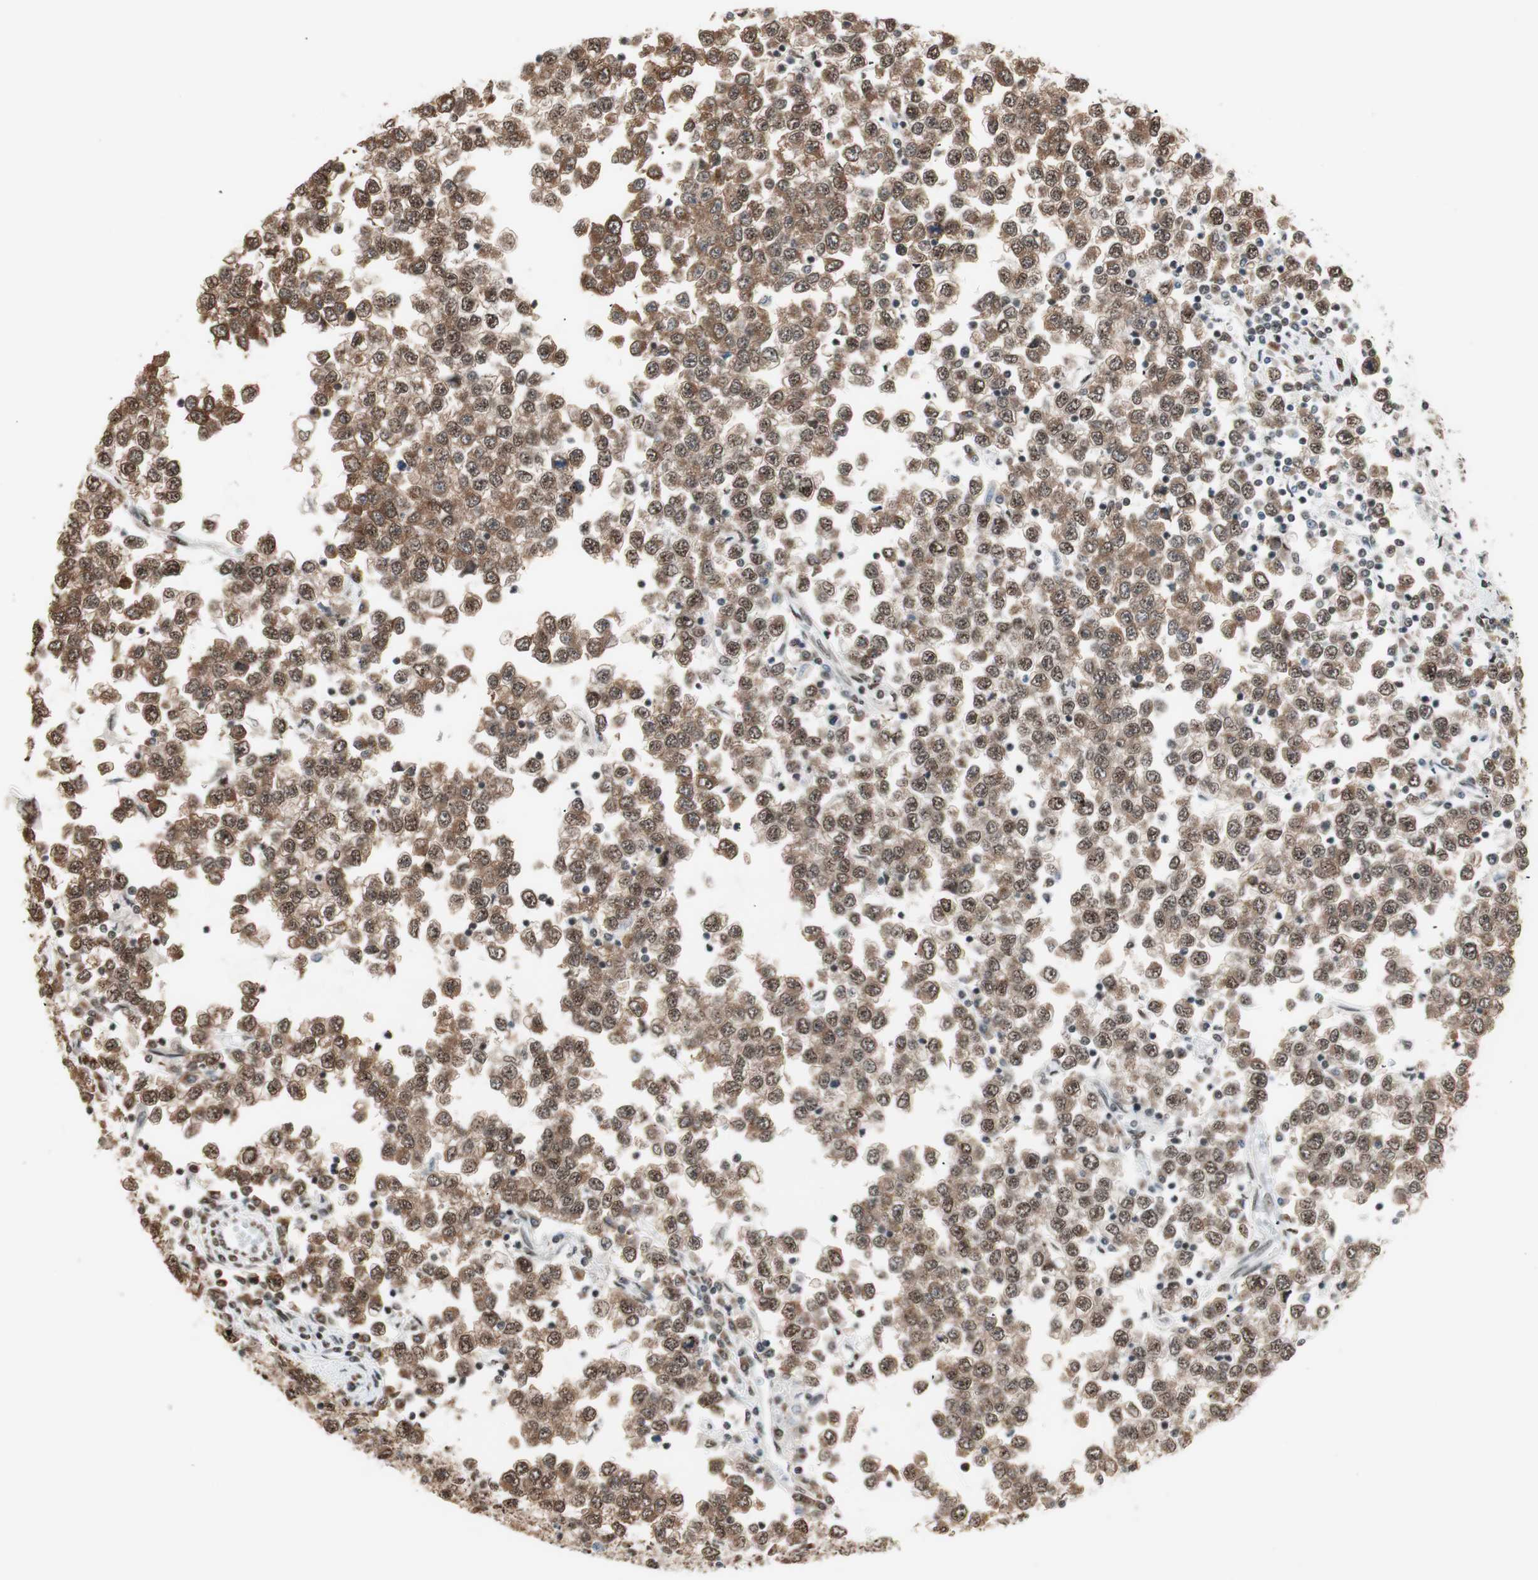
{"staining": {"intensity": "moderate", "quantity": ">75%", "location": "cytoplasmic/membranous,nuclear"}, "tissue": "testis cancer", "cell_type": "Tumor cells", "image_type": "cancer", "snomed": [{"axis": "morphology", "description": "Seminoma, NOS"}, {"axis": "topography", "description": "Testis"}], "caption": "Immunohistochemical staining of testis seminoma demonstrates moderate cytoplasmic/membranous and nuclear protein staining in approximately >75% of tumor cells. The staining is performed using DAB brown chromogen to label protein expression. The nuclei are counter-stained blue using hematoxylin.", "gene": "SMARCE1", "patient": {"sex": "male", "age": 65}}